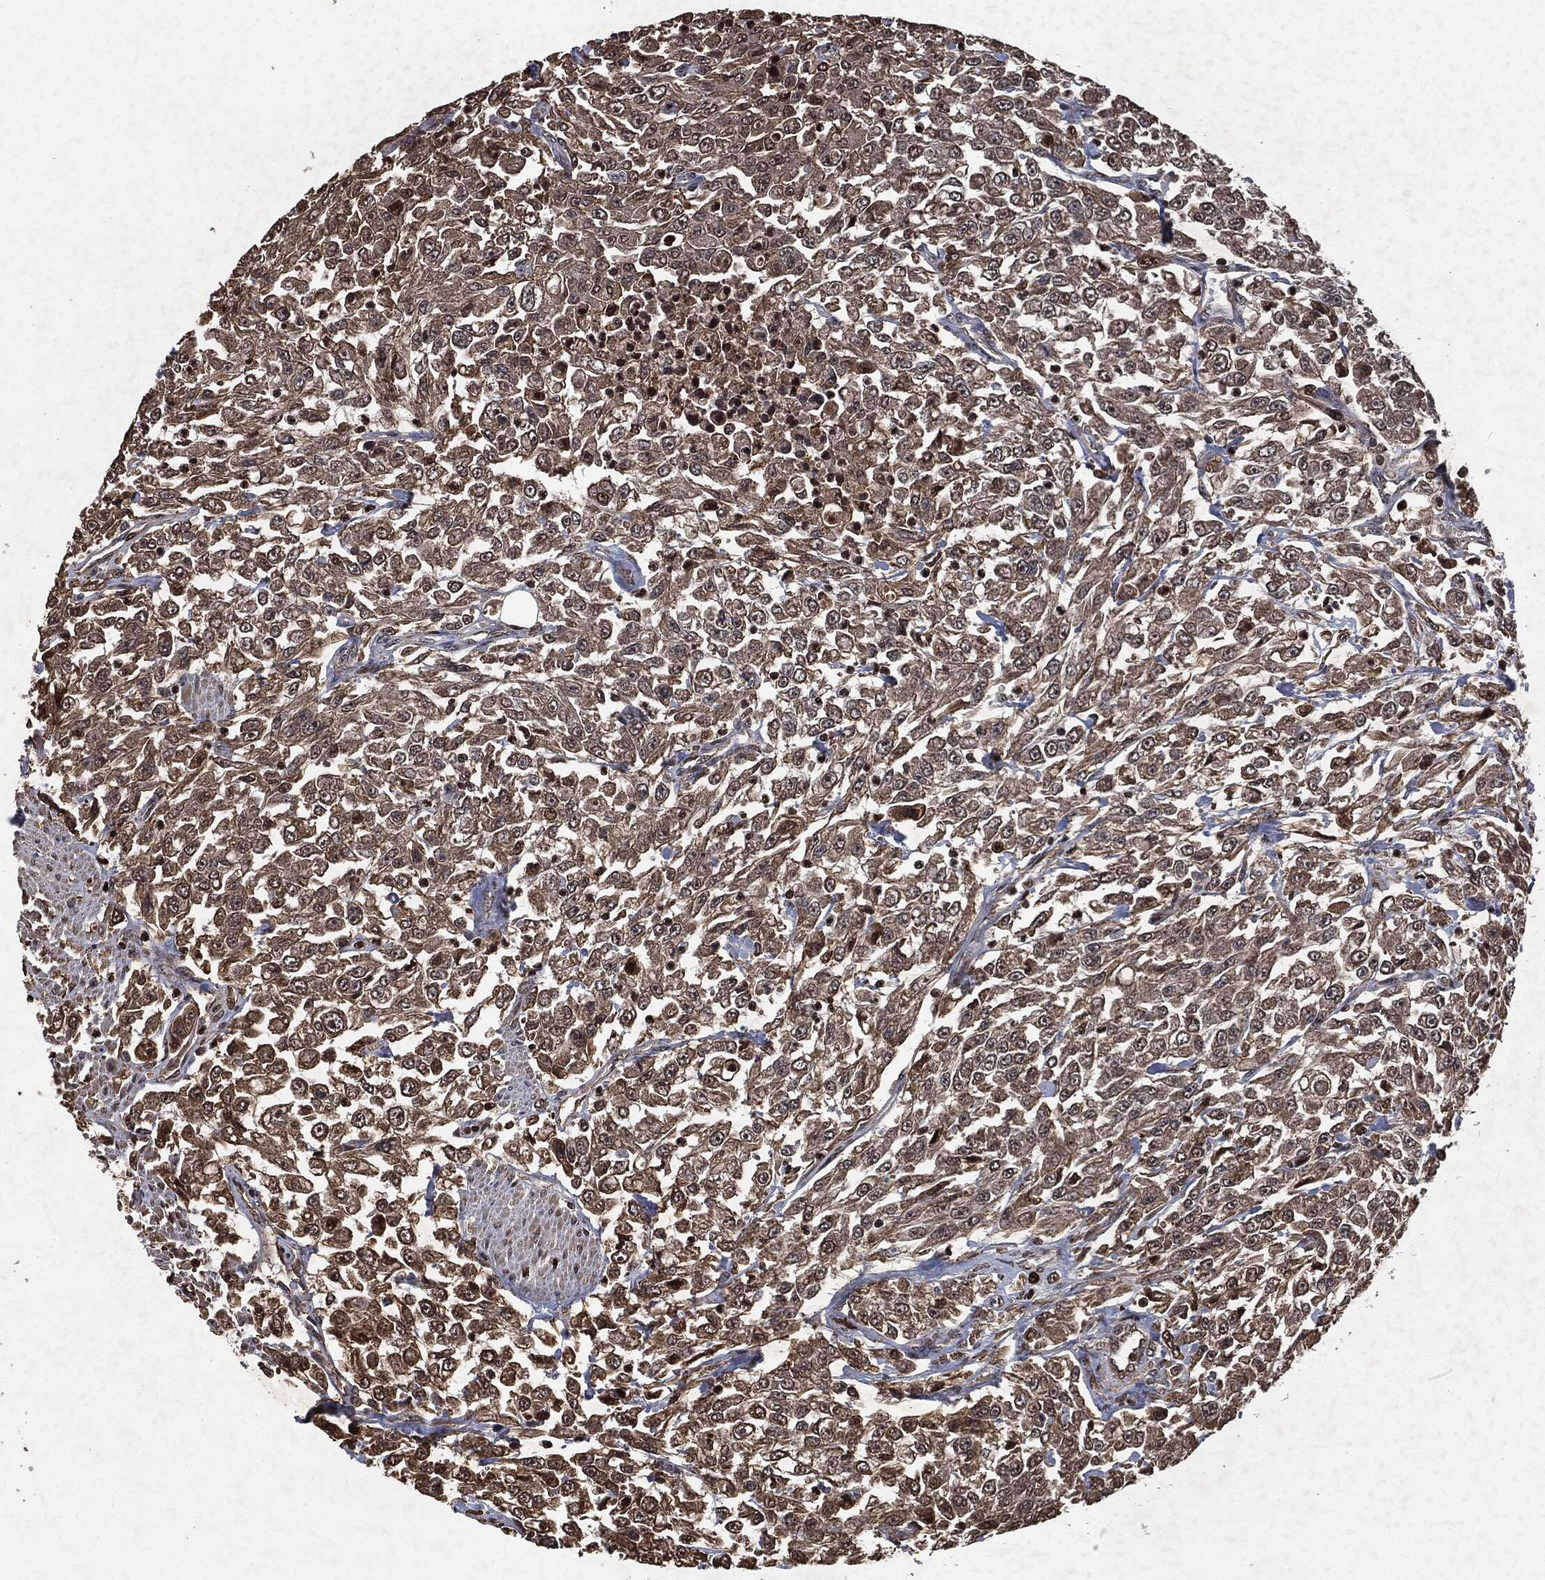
{"staining": {"intensity": "moderate", "quantity": "25%-75%", "location": "cytoplasmic/membranous,nuclear"}, "tissue": "urothelial cancer", "cell_type": "Tumor cells", "image_type": "cancer", "snomed": [{"axis": "morphology", "description": "Urothelial carcinoma, High grade"}, {"axis": "topography", "description": "Urinary bladder"}], "caption": "Urothelial carcinoma (high-grade) stained with a brown dye demonstrates moderate cytoplasmic/membranous and nuclear positive positivity in approximately 25%-75% of tumor cells.", "gene": "SNAI1", "patient": {"sex": "male", "age": 46}}